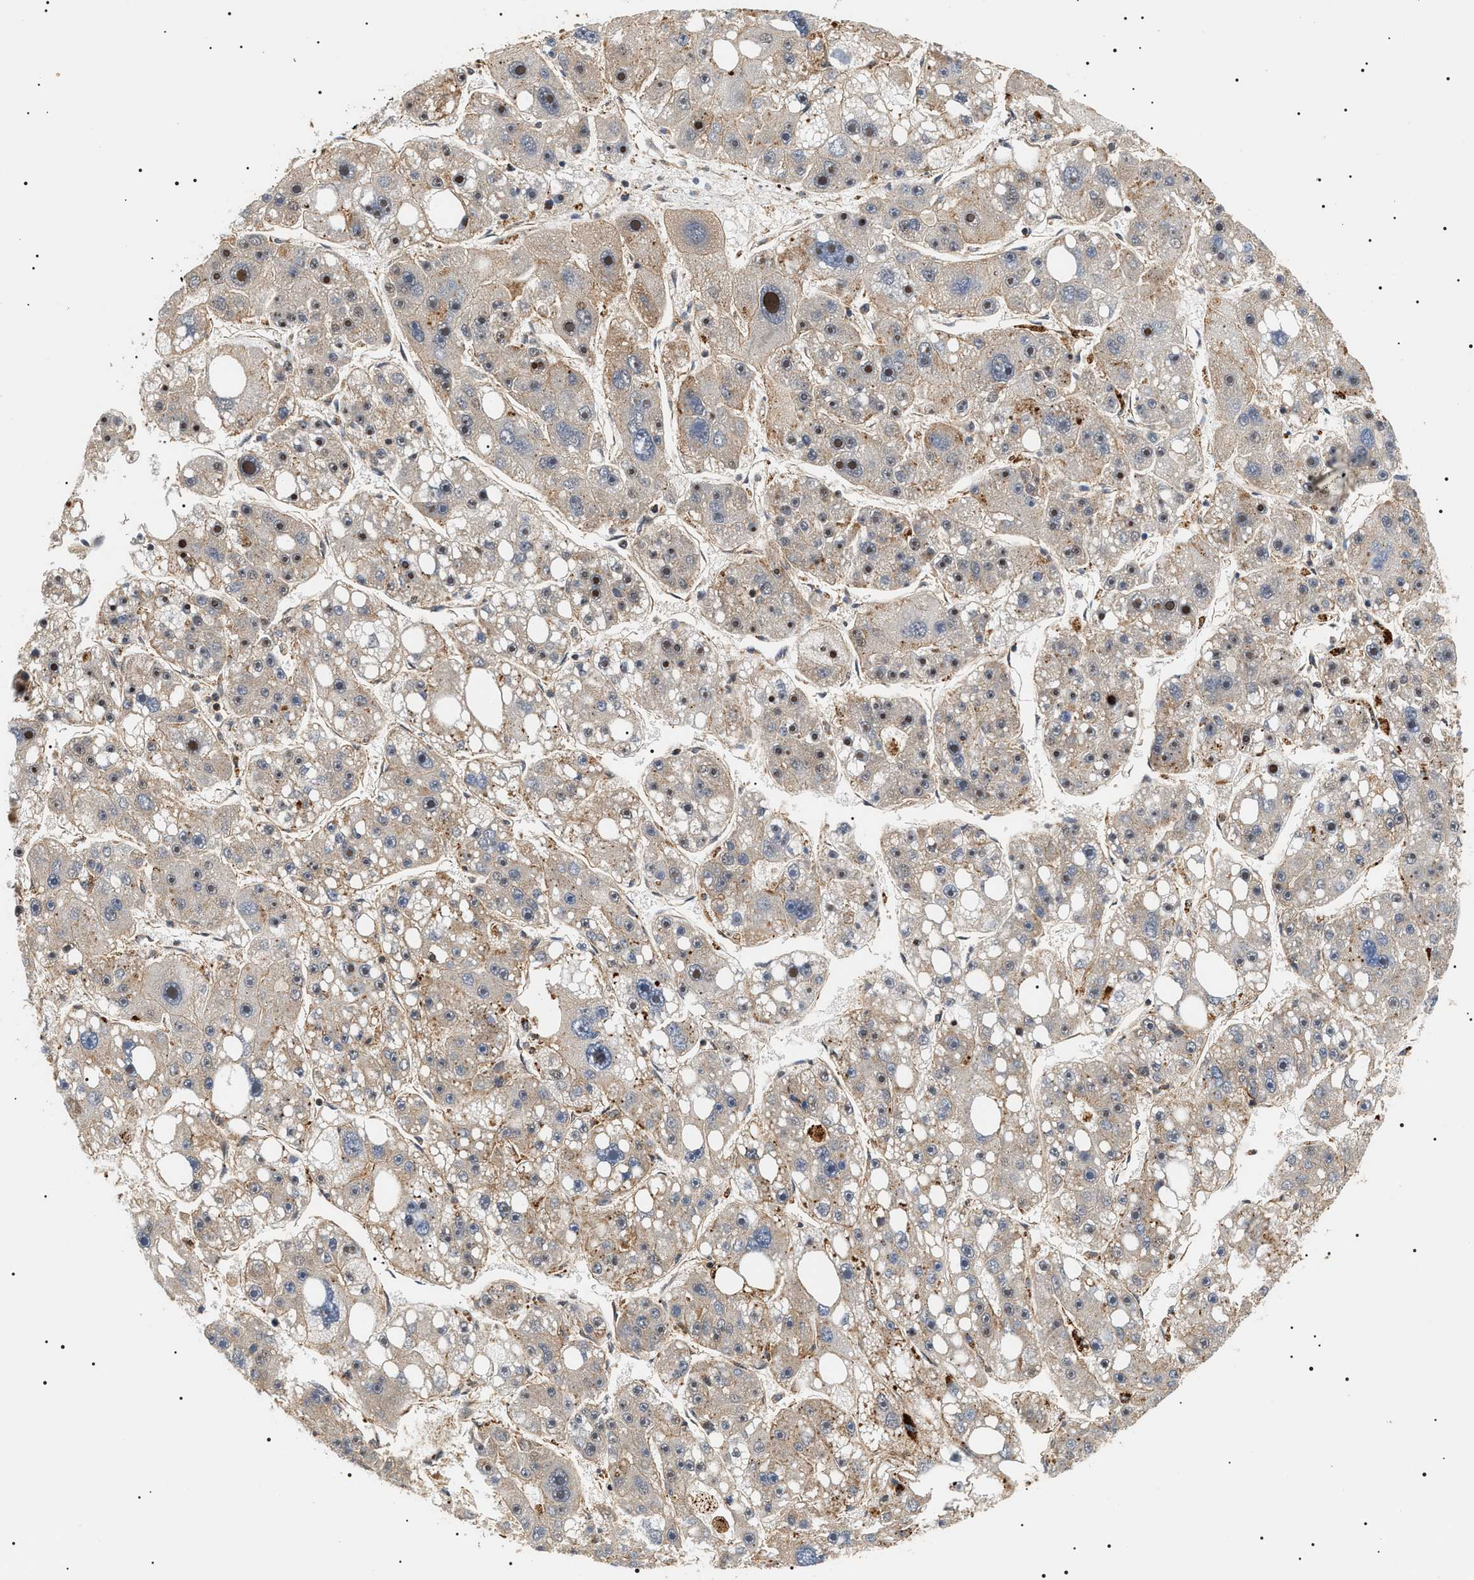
{"staining": {"intensity": "moderate", "quantity": "25%-75%", "location": "nuclear"}, "tissue": "liver cancer", "cell_type": "Tumor cells", "image_type": "cancer", "snomed": [{"axis": "morphology", "description": "Carcinoma, Hepatocellular, NOS"}, {"axis": "topography", "description": "Liver"}], "caption": "Immunohistochemical staining of hepatocellular carcinoma (liver) reveals moderate nuclear protein expression in about 25%-75% of tumor cells.", "gene": "SH3GLB2", "patient": {"sex": "female", "age": 61}}